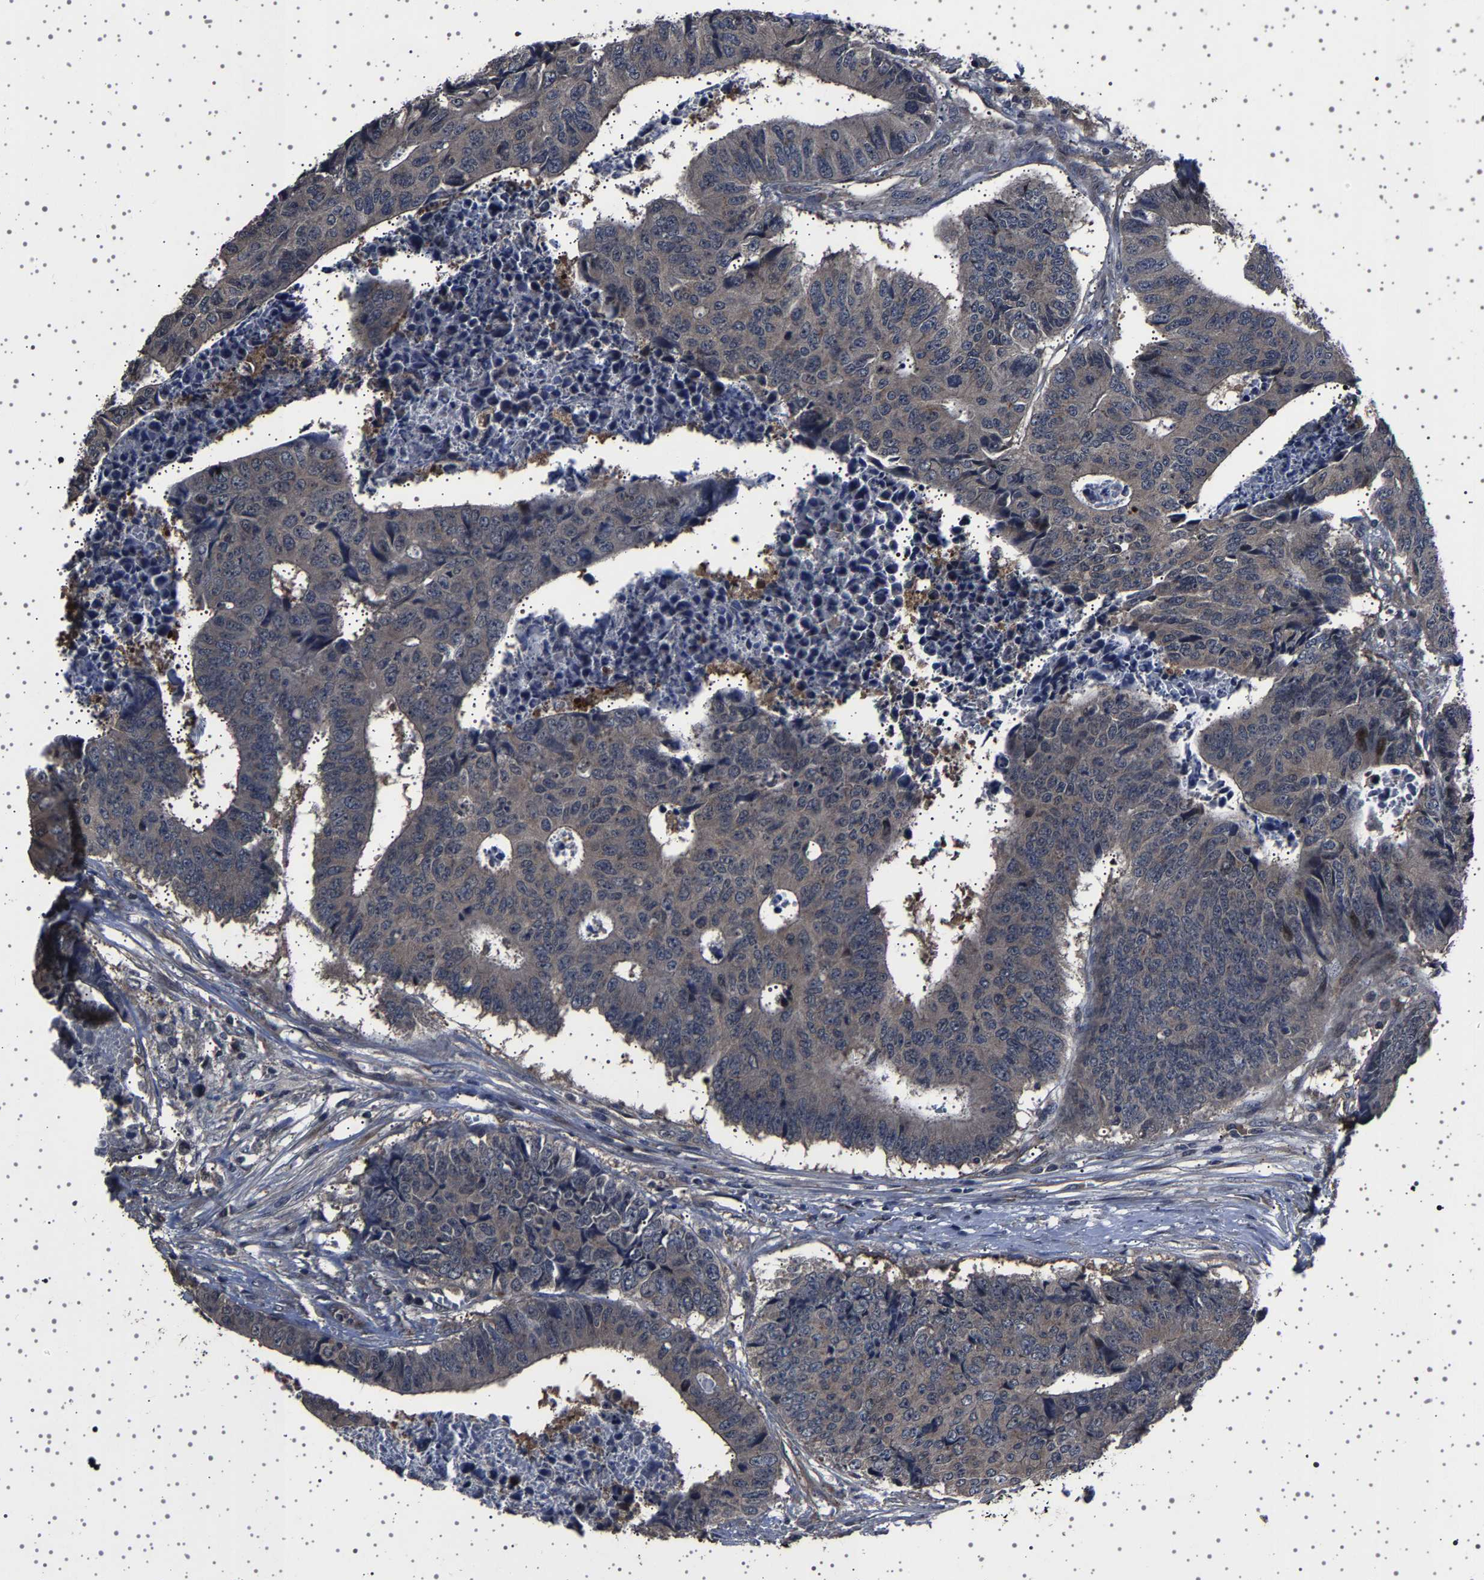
{"staining": {"intensity": "negative", "quantity": "none", "location": "none"}, "tissue": "colorectal cancer", "cell_type": "Tumor cells", "image_type": "cancer", "snomed": [{"axis": "morphology", "description": "Adenocarcinoma, NOS"}, {"axis": "topography", "description": "Rectum"}], "caption": "Tumor cells are negative for protein expression in human colorectal cancer (adenocarcinoma).", "gene": "NCKAP1", "patient": {"sex": "male", "age": 84}}